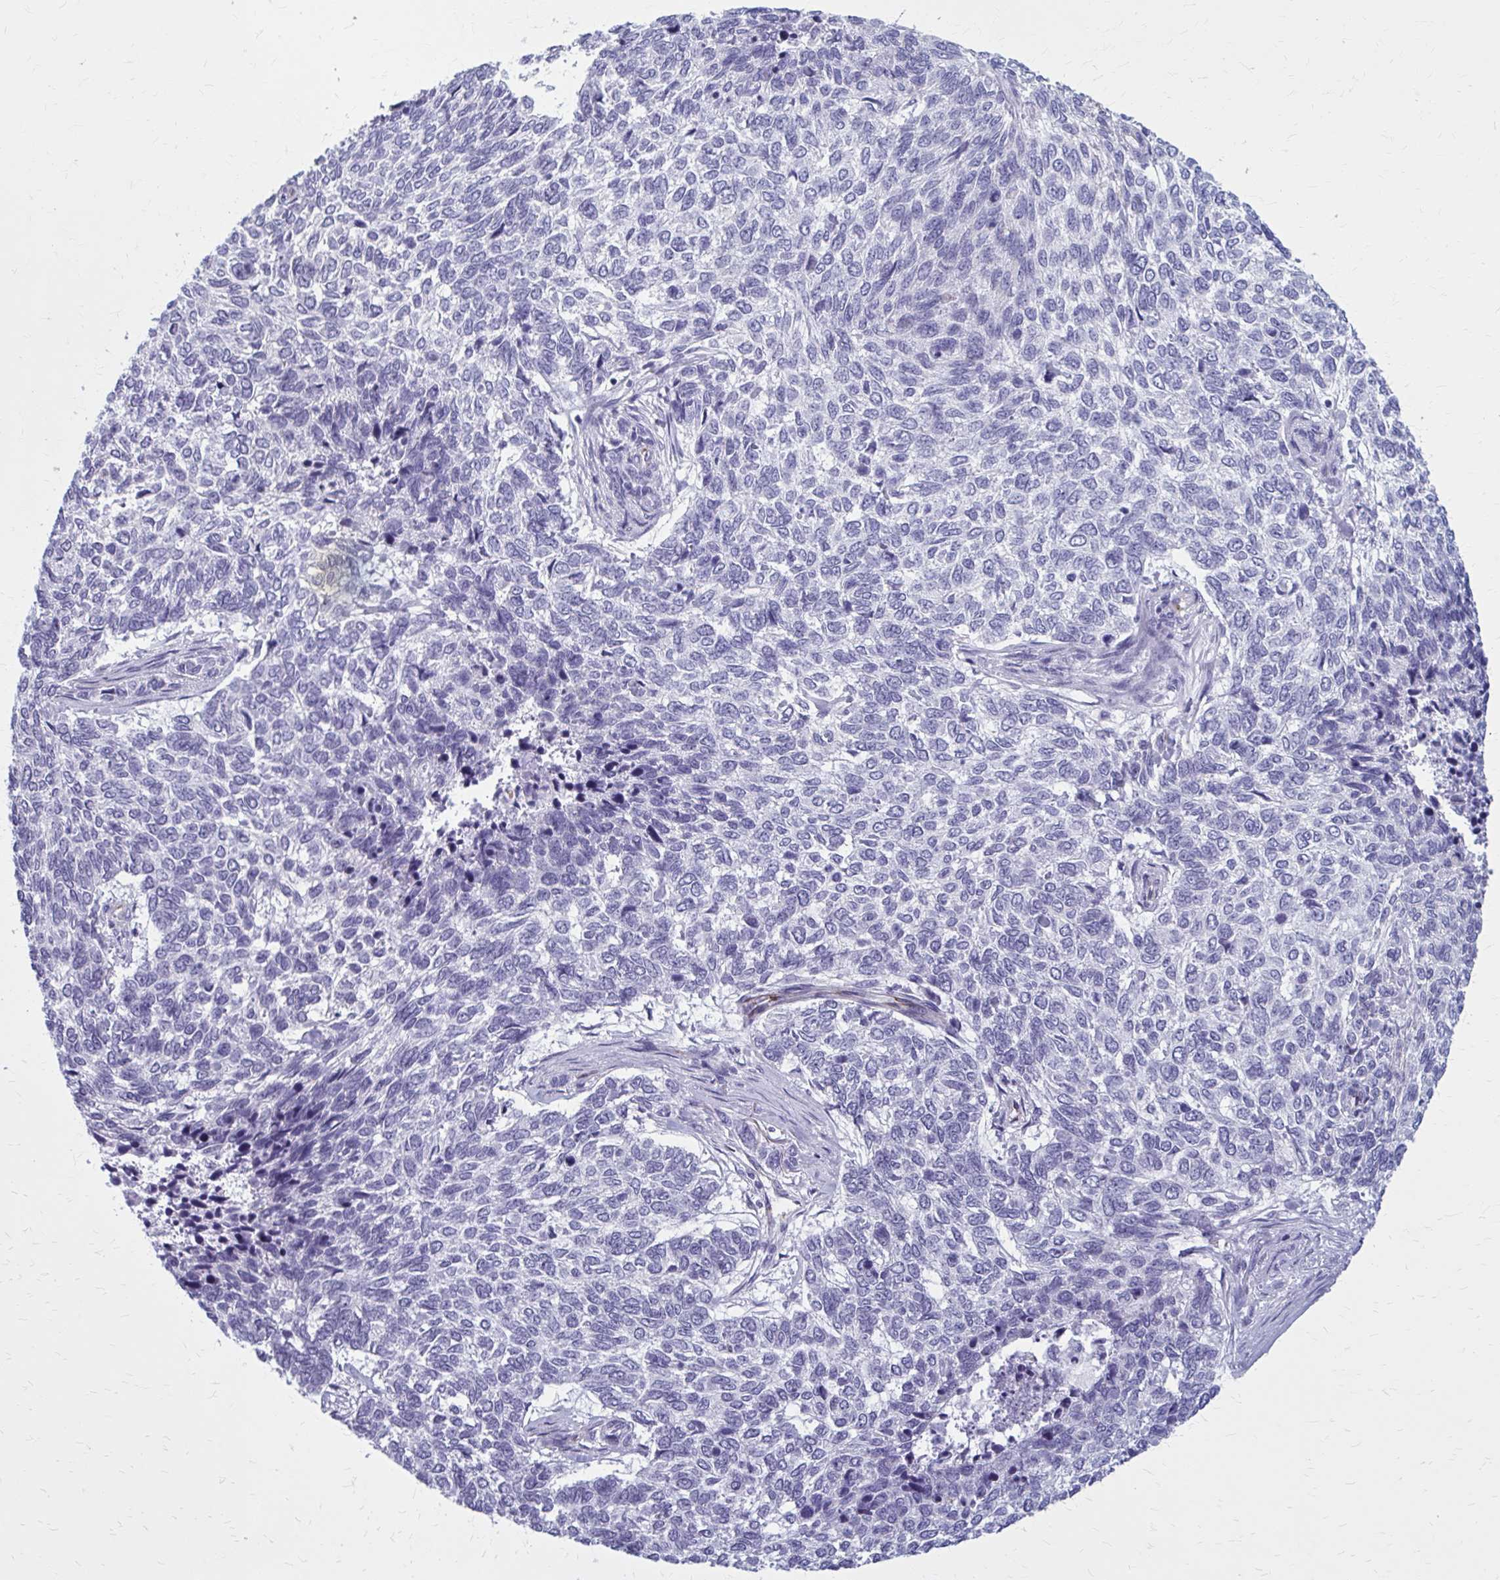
{"staining": {"intensity": "negative", "quantity": "none", "location": "none"}, "tissue": "skin cancer", "cell_type": "Tumor cells", "image_type": "cancer", "snomed": [{"axis": "morphology", "description": "Basal cell carcinoma"}, {"axis": "topography", "description": "Skin"}], "caption": "This is a photomicrograph of immunohistochemistry (IHC) staining of skin basal cell carcinoma, which shows no expression in tumor cells.", "gene": "CASQ2", "patient": {"sex": "female", "age": 65}}